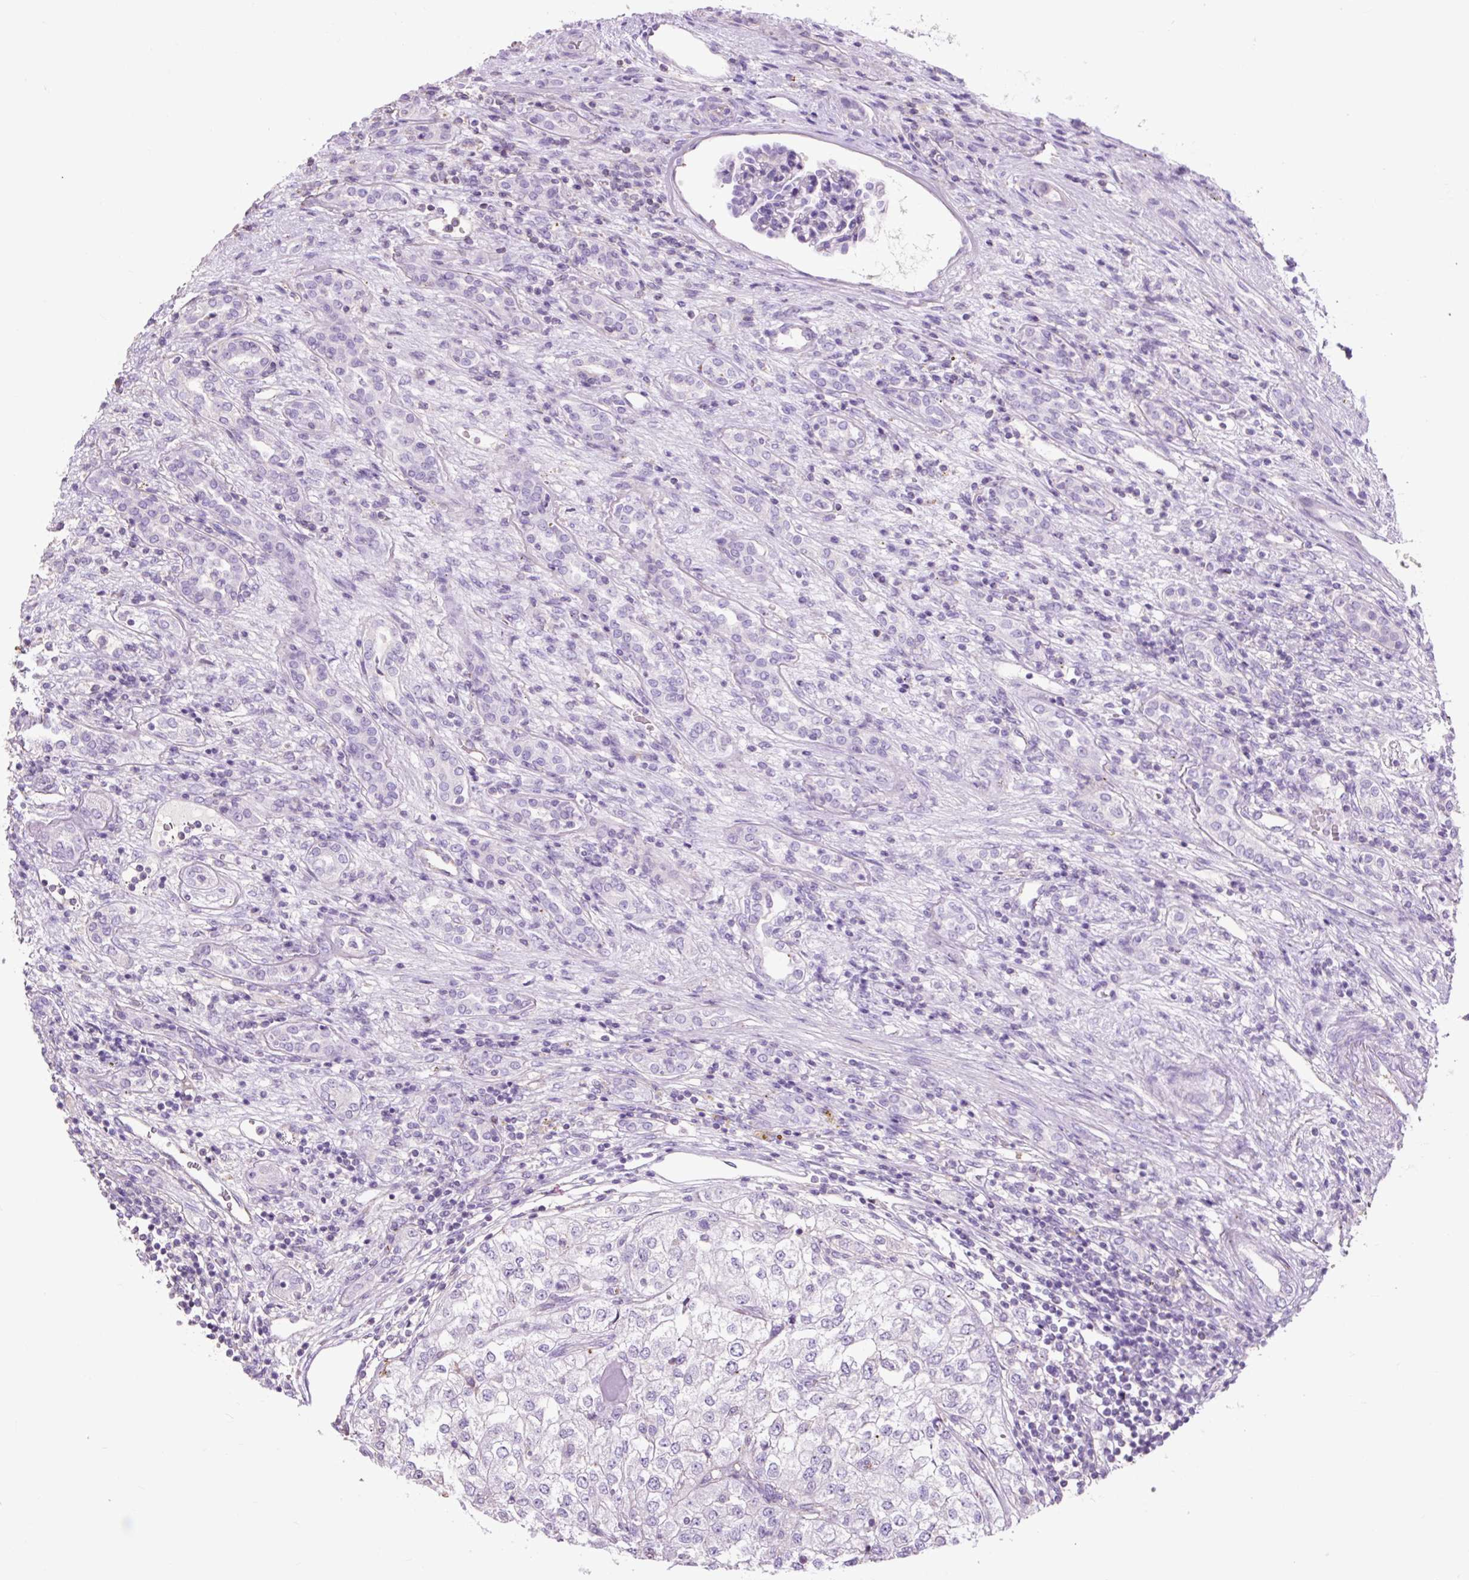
{"staining": {"intensity": "negative", "quantity": "none", "location": "none"}, "tissue": "renal cancer", "cell_type": "Tumor cells", "image_type": "cancer", "snomed": [{"axis": "morphology", "description": "Adenocarcinoma, NOS"}, {"axis": "topography", "description": "Kidney"}], "caption": "Renal cancer (adenocarcinoma) stained for a protein using immunohistochemistry displays no positivity tumor cells.", "gene": "OR10A7", "patient": {"sex": "female", "age": 54}}